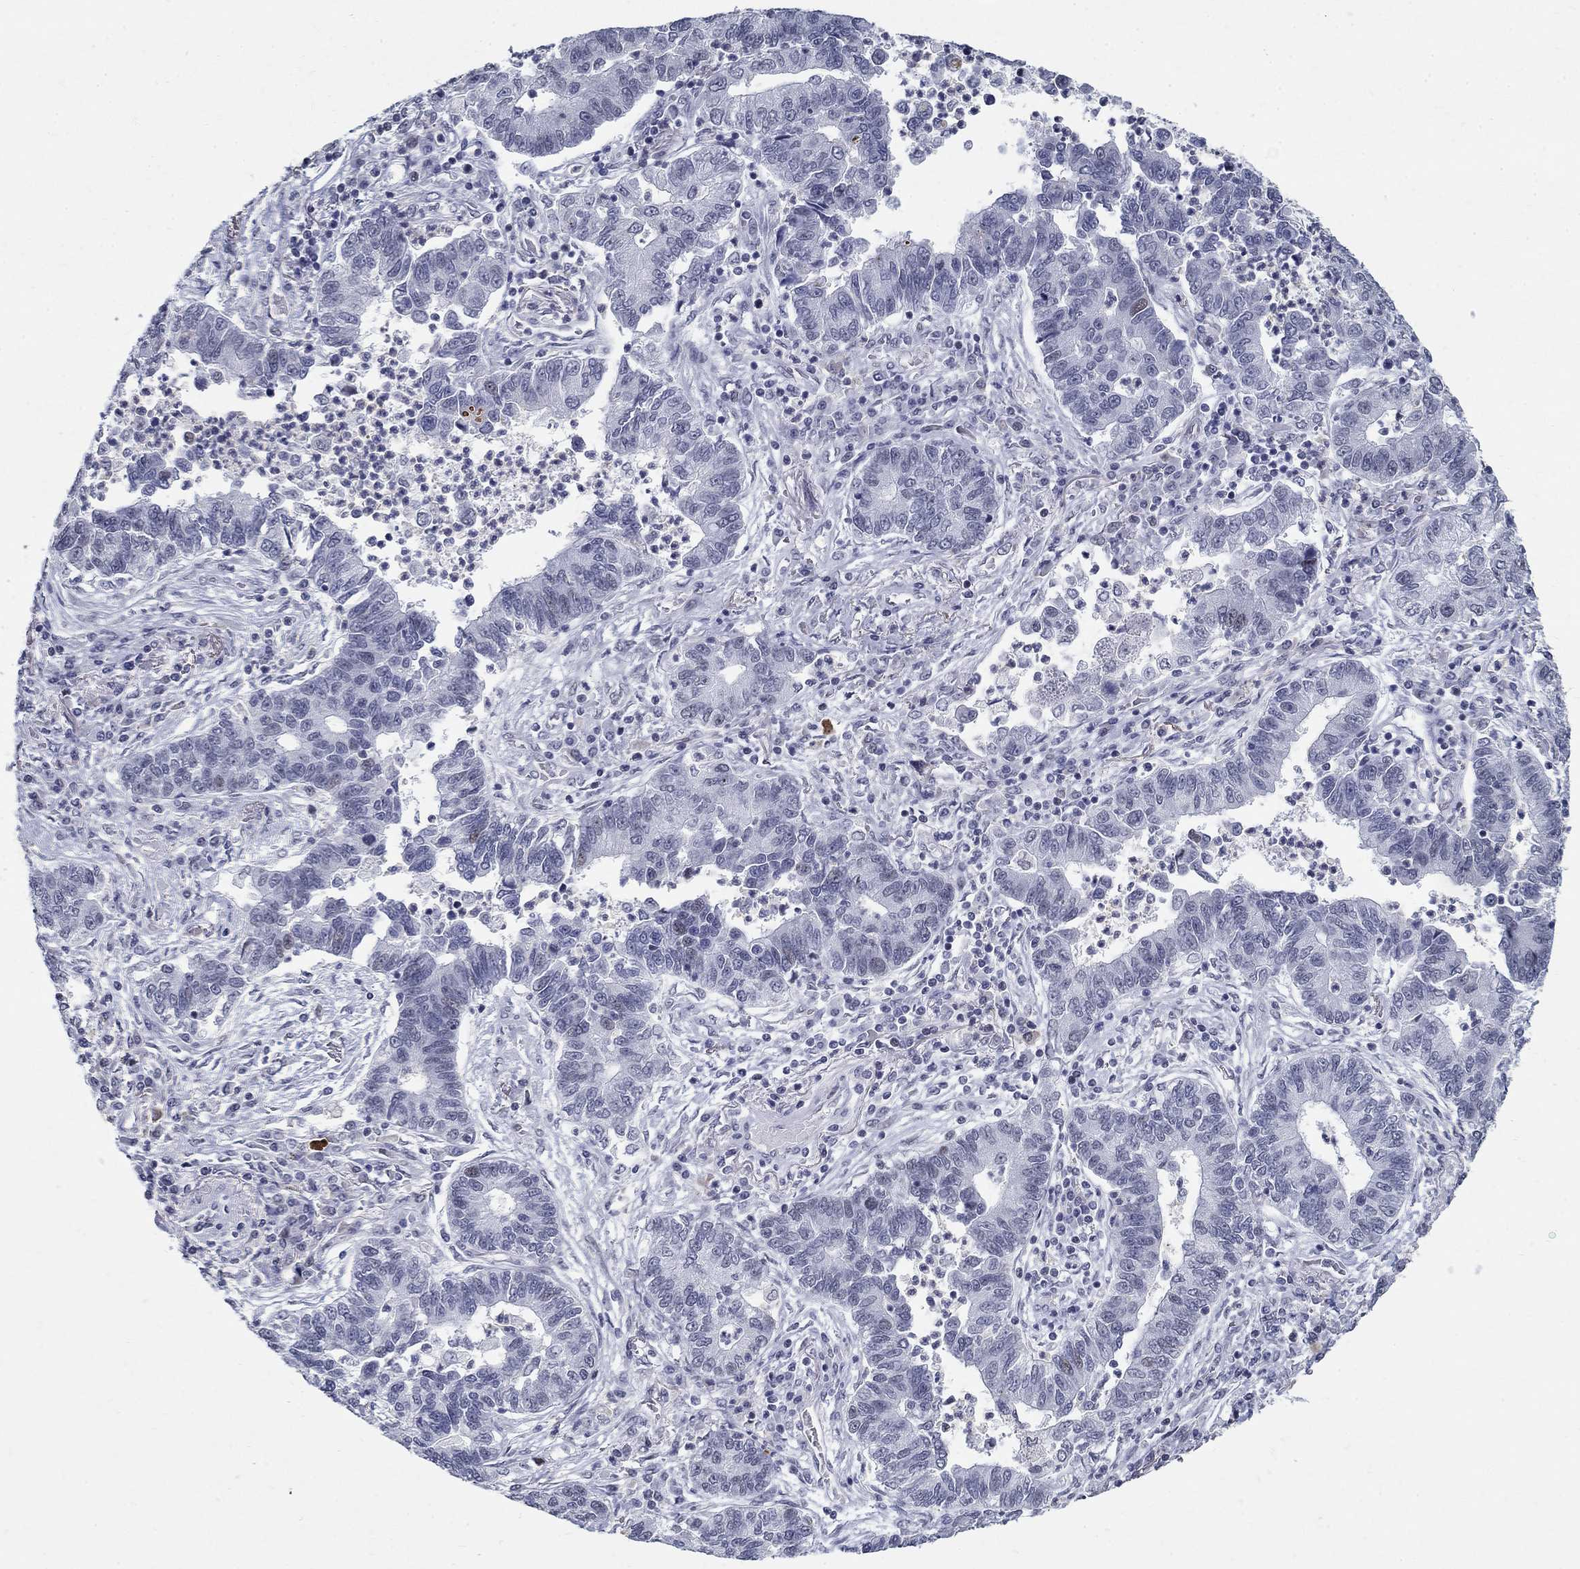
{"staining": {"intensity": "negative", "quantity": "none", "location": "none"}, "tissue": "lung cancer", "cell_type": "Tumor cells", "image_type": "cancer", "snomed": [{"axis": "morphology", "description": "Adenocarcinoma, NOS"}, {"axis": "topography", "description": "Lung"}], "caption": "DAB (3,3'-diaminobenzidine) immunohistochemical staining of human lung cancer reveals no significant staining in tumor cells.", "gene": "BHLHE22", "patient": {"sex": "female", "age": 57}}